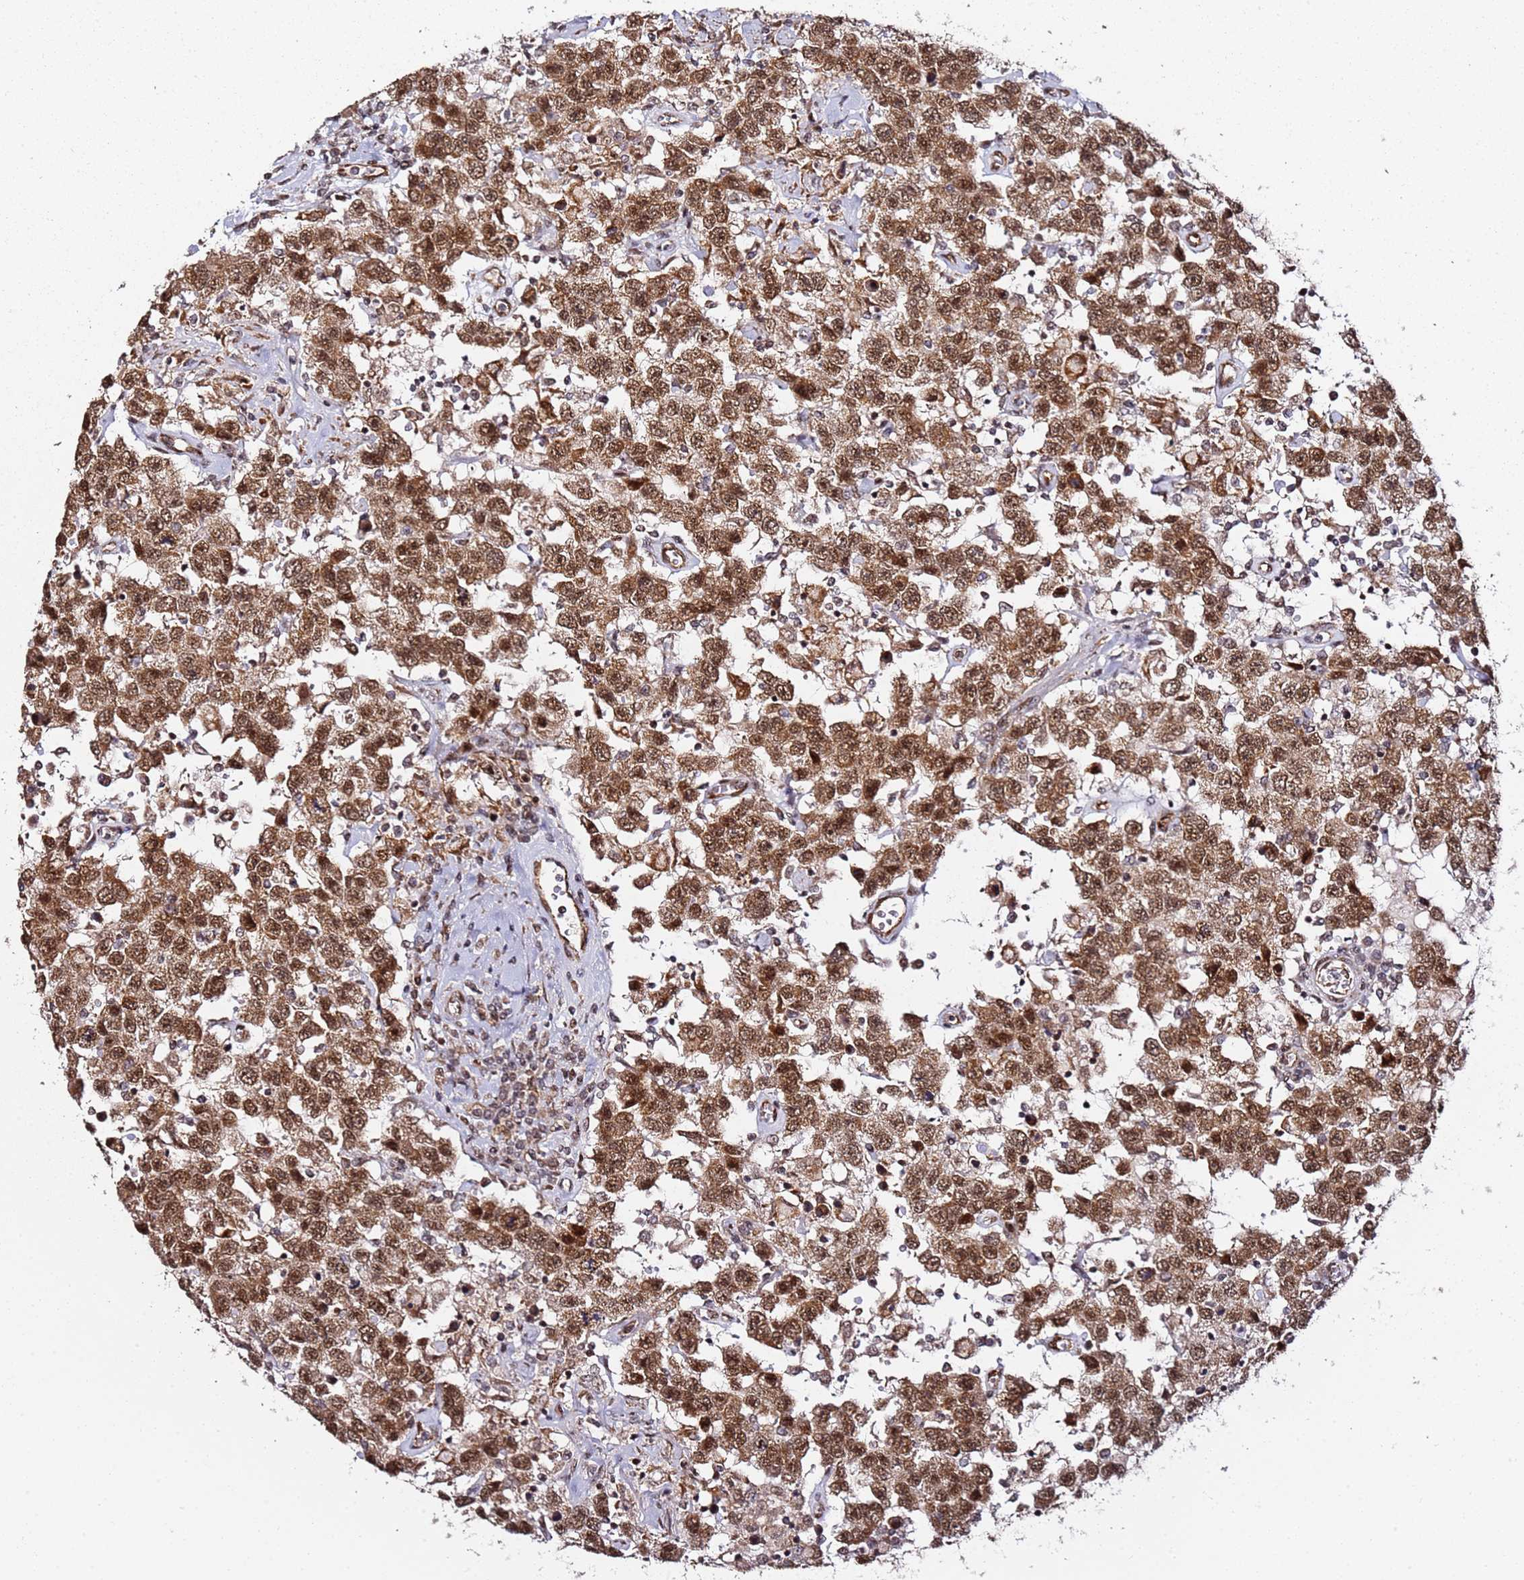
{"staining": {"intensity": "moderate", "quantity": ">75%", "location": "cytoplasmic/membranous,nuclear"}, "tissue": "testis cancer", "cell_type": "Tumor cells", "image_type": "cancer", "snomed": [{"axis": "morphology", "description": "Seminoma, NOS"}, {"axis": "topography", "description": "Testis"}], "caption": "Testis cancer stained with a brown dye reveals moderate cytoplasmic/membranous and nuclear positive positivity in approximately >75% of tumor cells.", "gene": "TP53AIP1", "patient": {"sex": "male", "age": 41}}